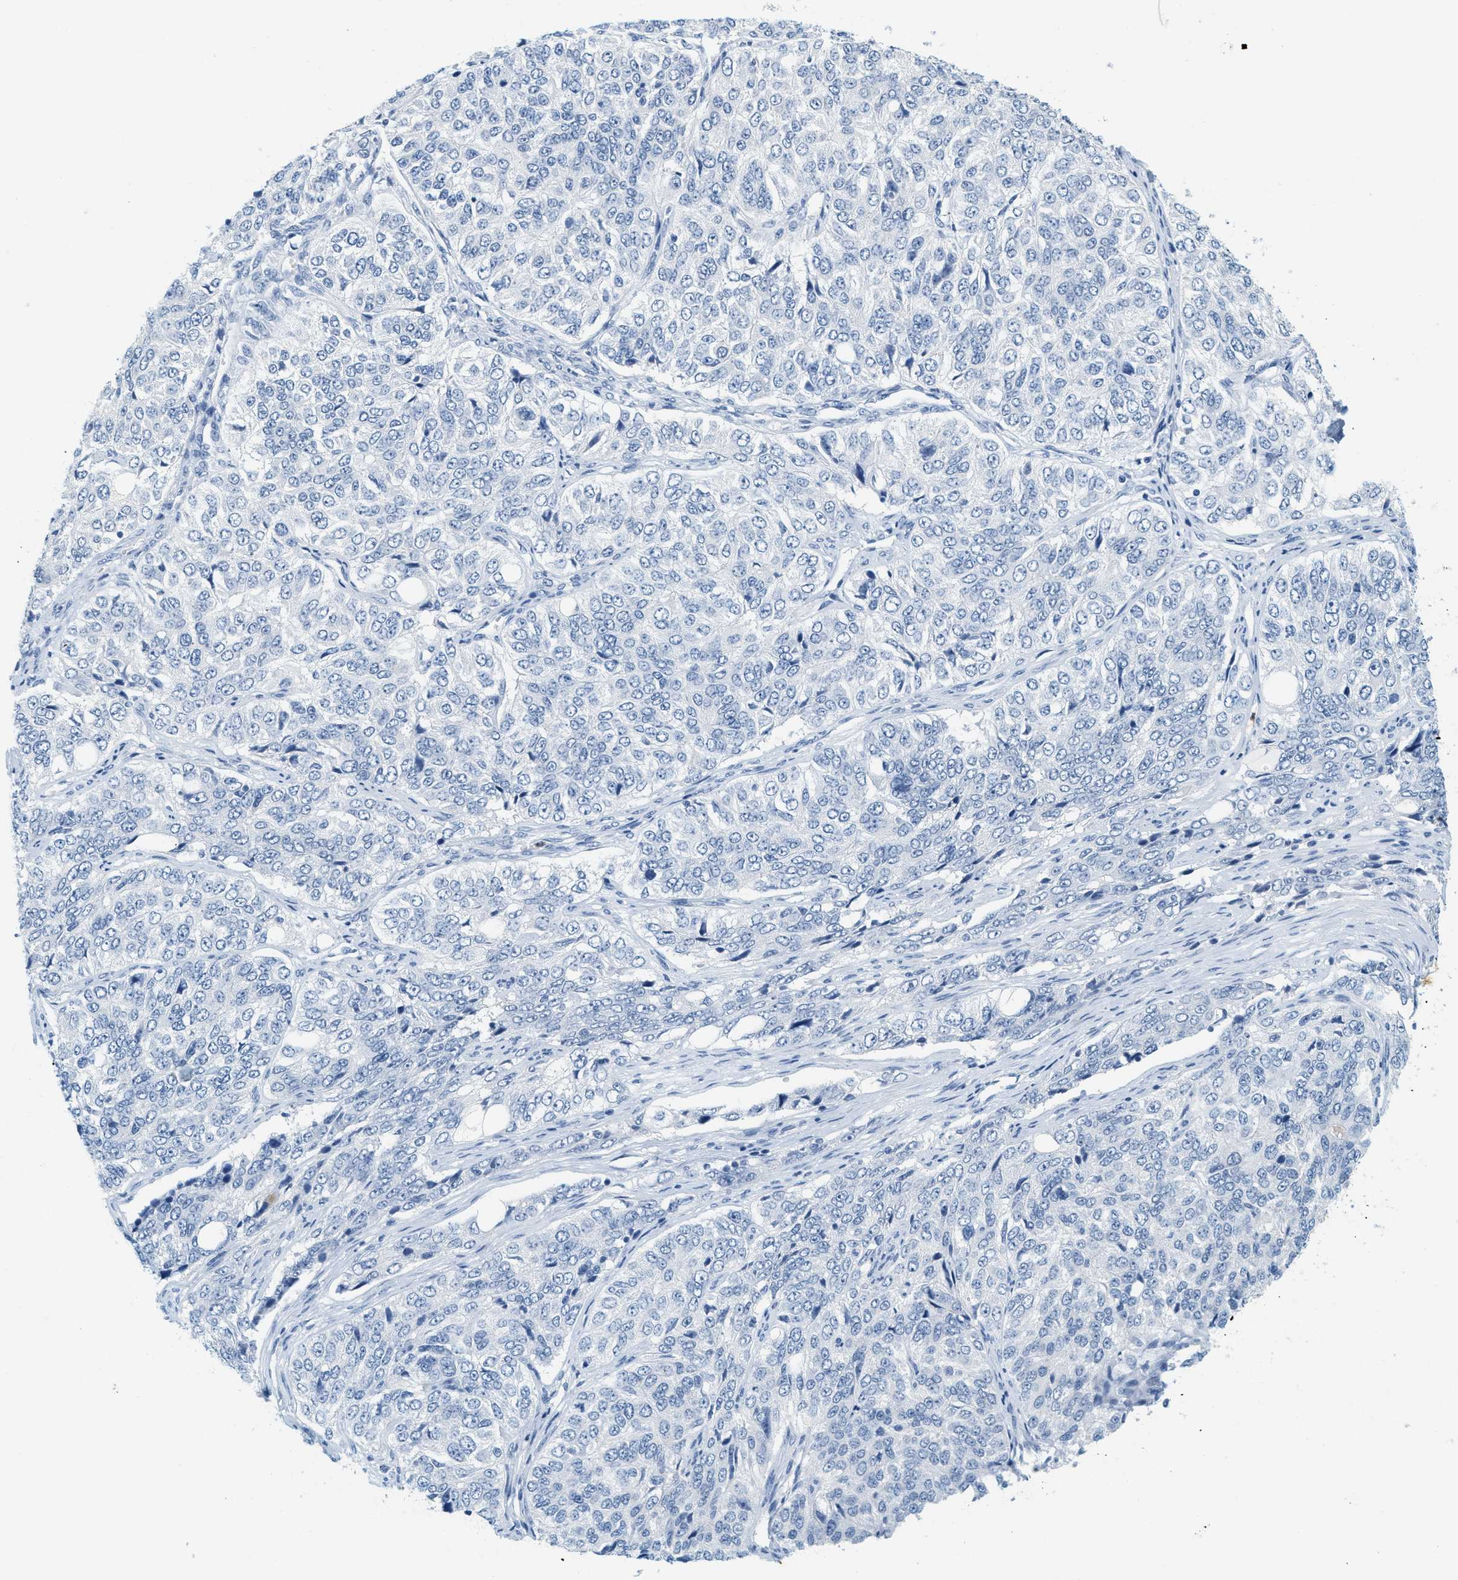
{"staining": {"intensity": "negative", "quantity": "none", "location": "none"}, "tissue": "ovarian cancer", "cell_type": "Tumor cells", "image_type": "cancer", "snomed": [{"axis": "morphology", "description": "Carcinoma, endometroid"}, {"axis": "topography", "description": "Ovary"}], "caption": "Image shows no protein positivity in tumor cells of ovarian cancer (endometroid carcinoma) tissue. (Stains: DAB immunohistochemistry with hematoxylin counter stain, Microscopy: brightfield microscopy at high magnification).", "gene": "LCN2", "patient": {"sex": "female", "age": 51}}